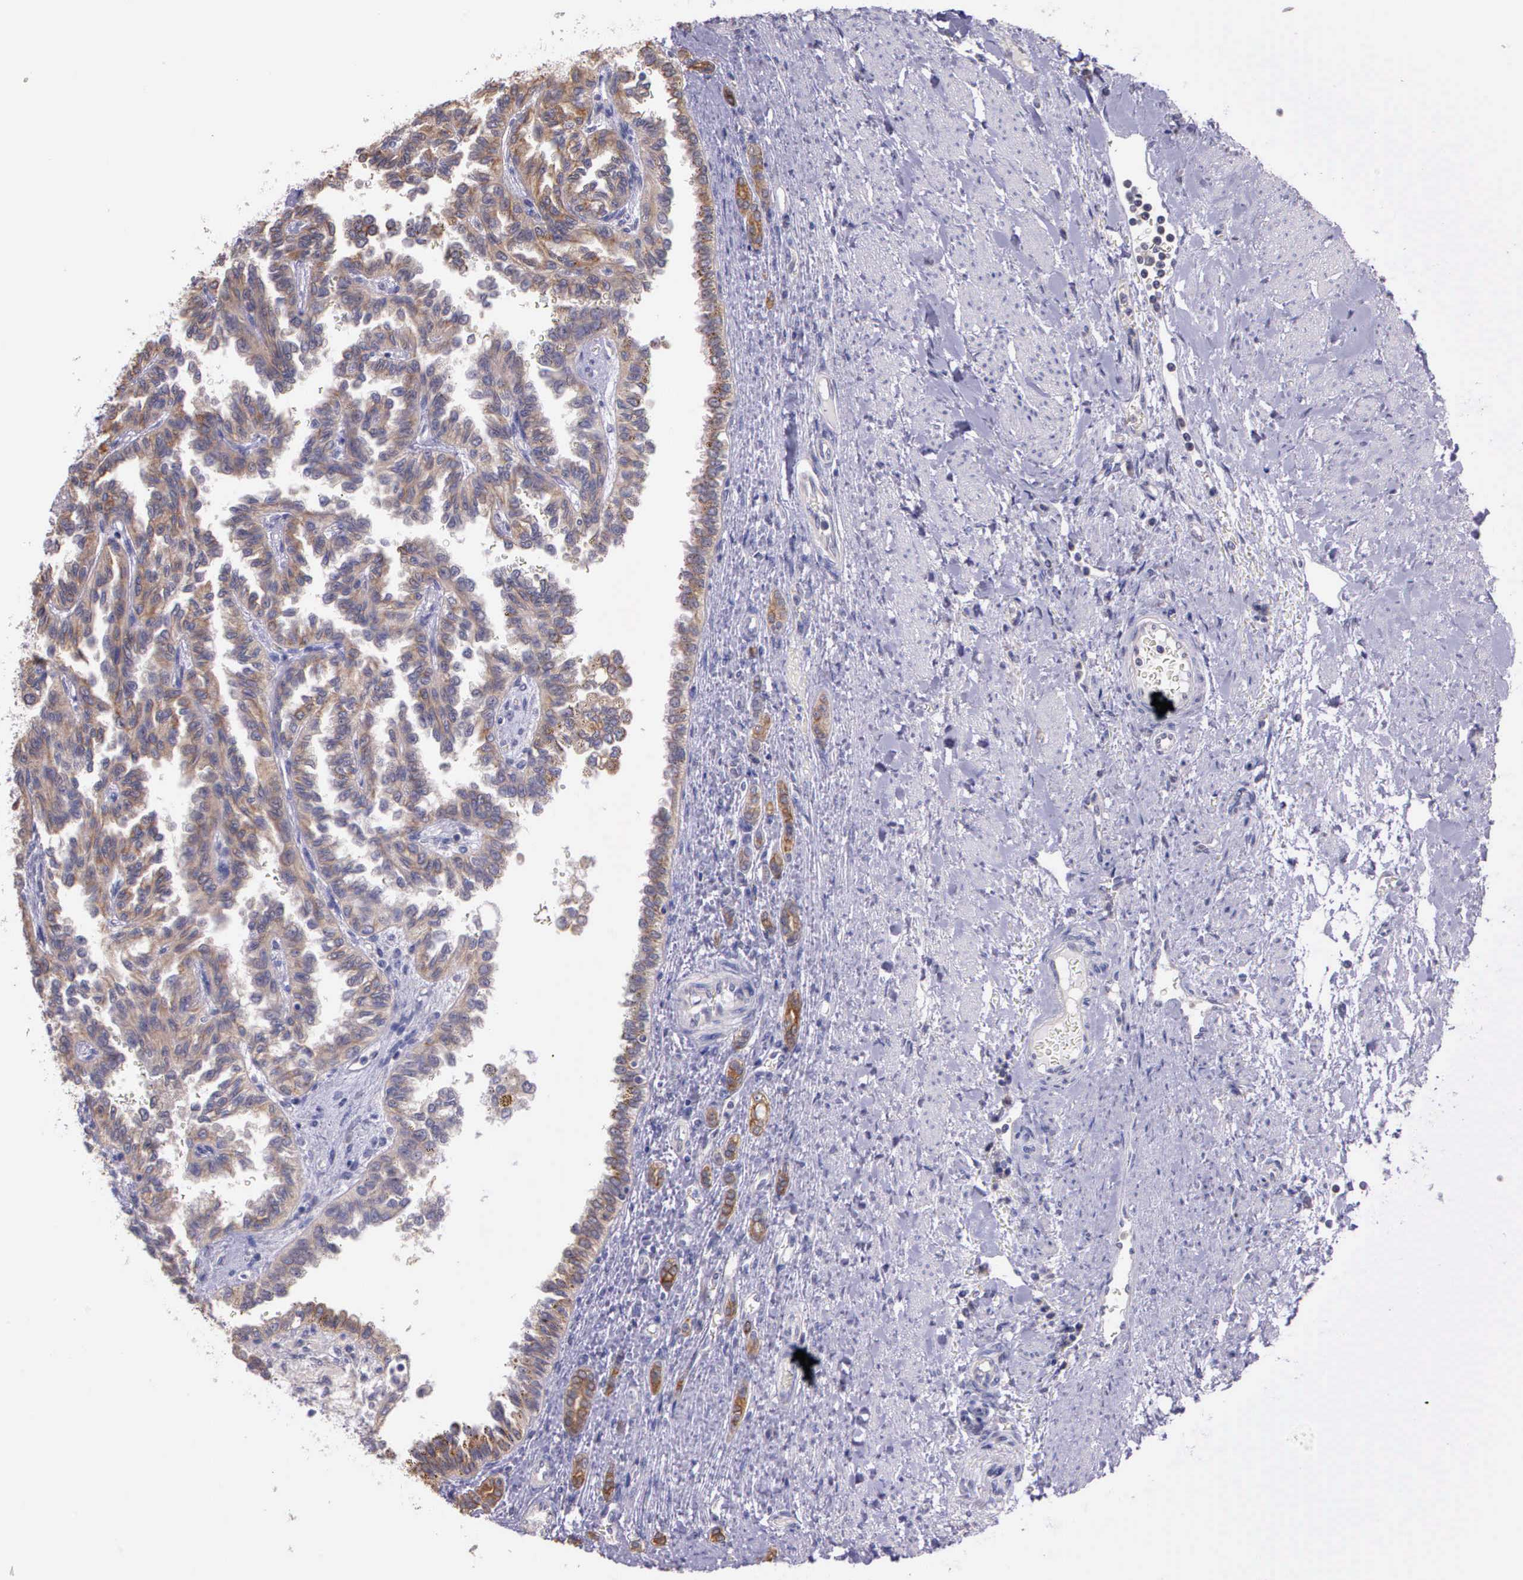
{"staining": {"intensity": "negative", "quantity": "none", "location": "none"}, "tissue": "renal cancer", "cell_type": "Tumor cells", "image_type": "cancer", "snomed": [{"axis": "morphology", "description": "Inflammation, NOS"}, {"axis": "morphology", "description": "Adenocarcinoma, NOS"}, {"axis": "topography", "description": "Kidney"}], "caption": "Photomicrograph shows no protein positivity in tumor cells of renal cancer tissue.", "gene": "IGBP1", "patient": {"sex": "male", "age": 68}}